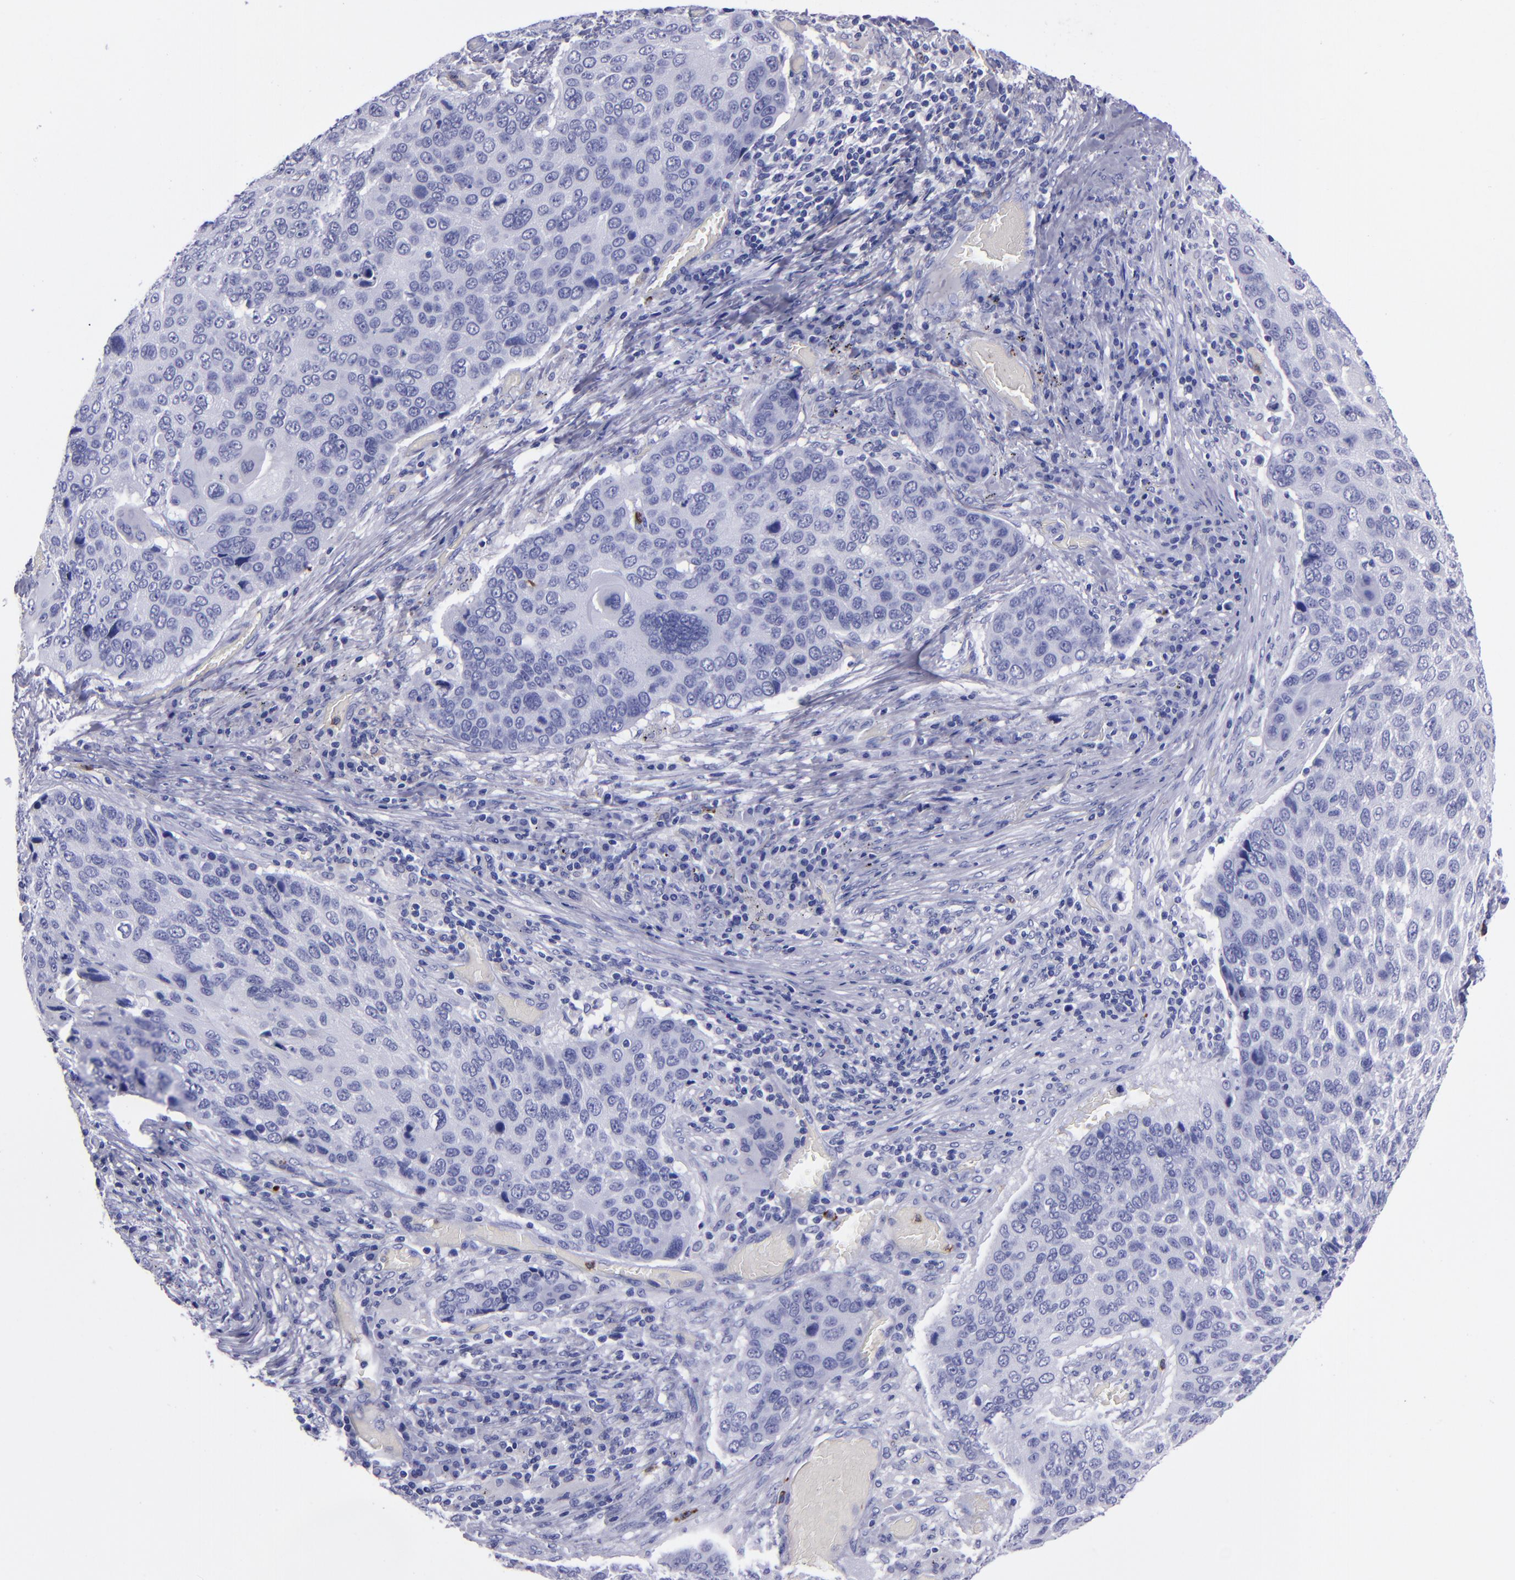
{"staining": {"intensity": "negative", "quantity": "none", "location": "none"}, "tissue": "lung cancer", "cell_type": "Tumor cells", "image_type": "cancer", "snomed": [{"axis": "morphology", "description": "Squamous cell carcinoma, NOS"}, {"axis": "topography", "description": "Lung"}], "caption": "IHC photomicrograph of neoplastic tissue: human lung cancer stained with DAB reveals no significant protein staining in tumor cells.", "gene": "CR1", "patient": {"sex": "male", "age": 68}}